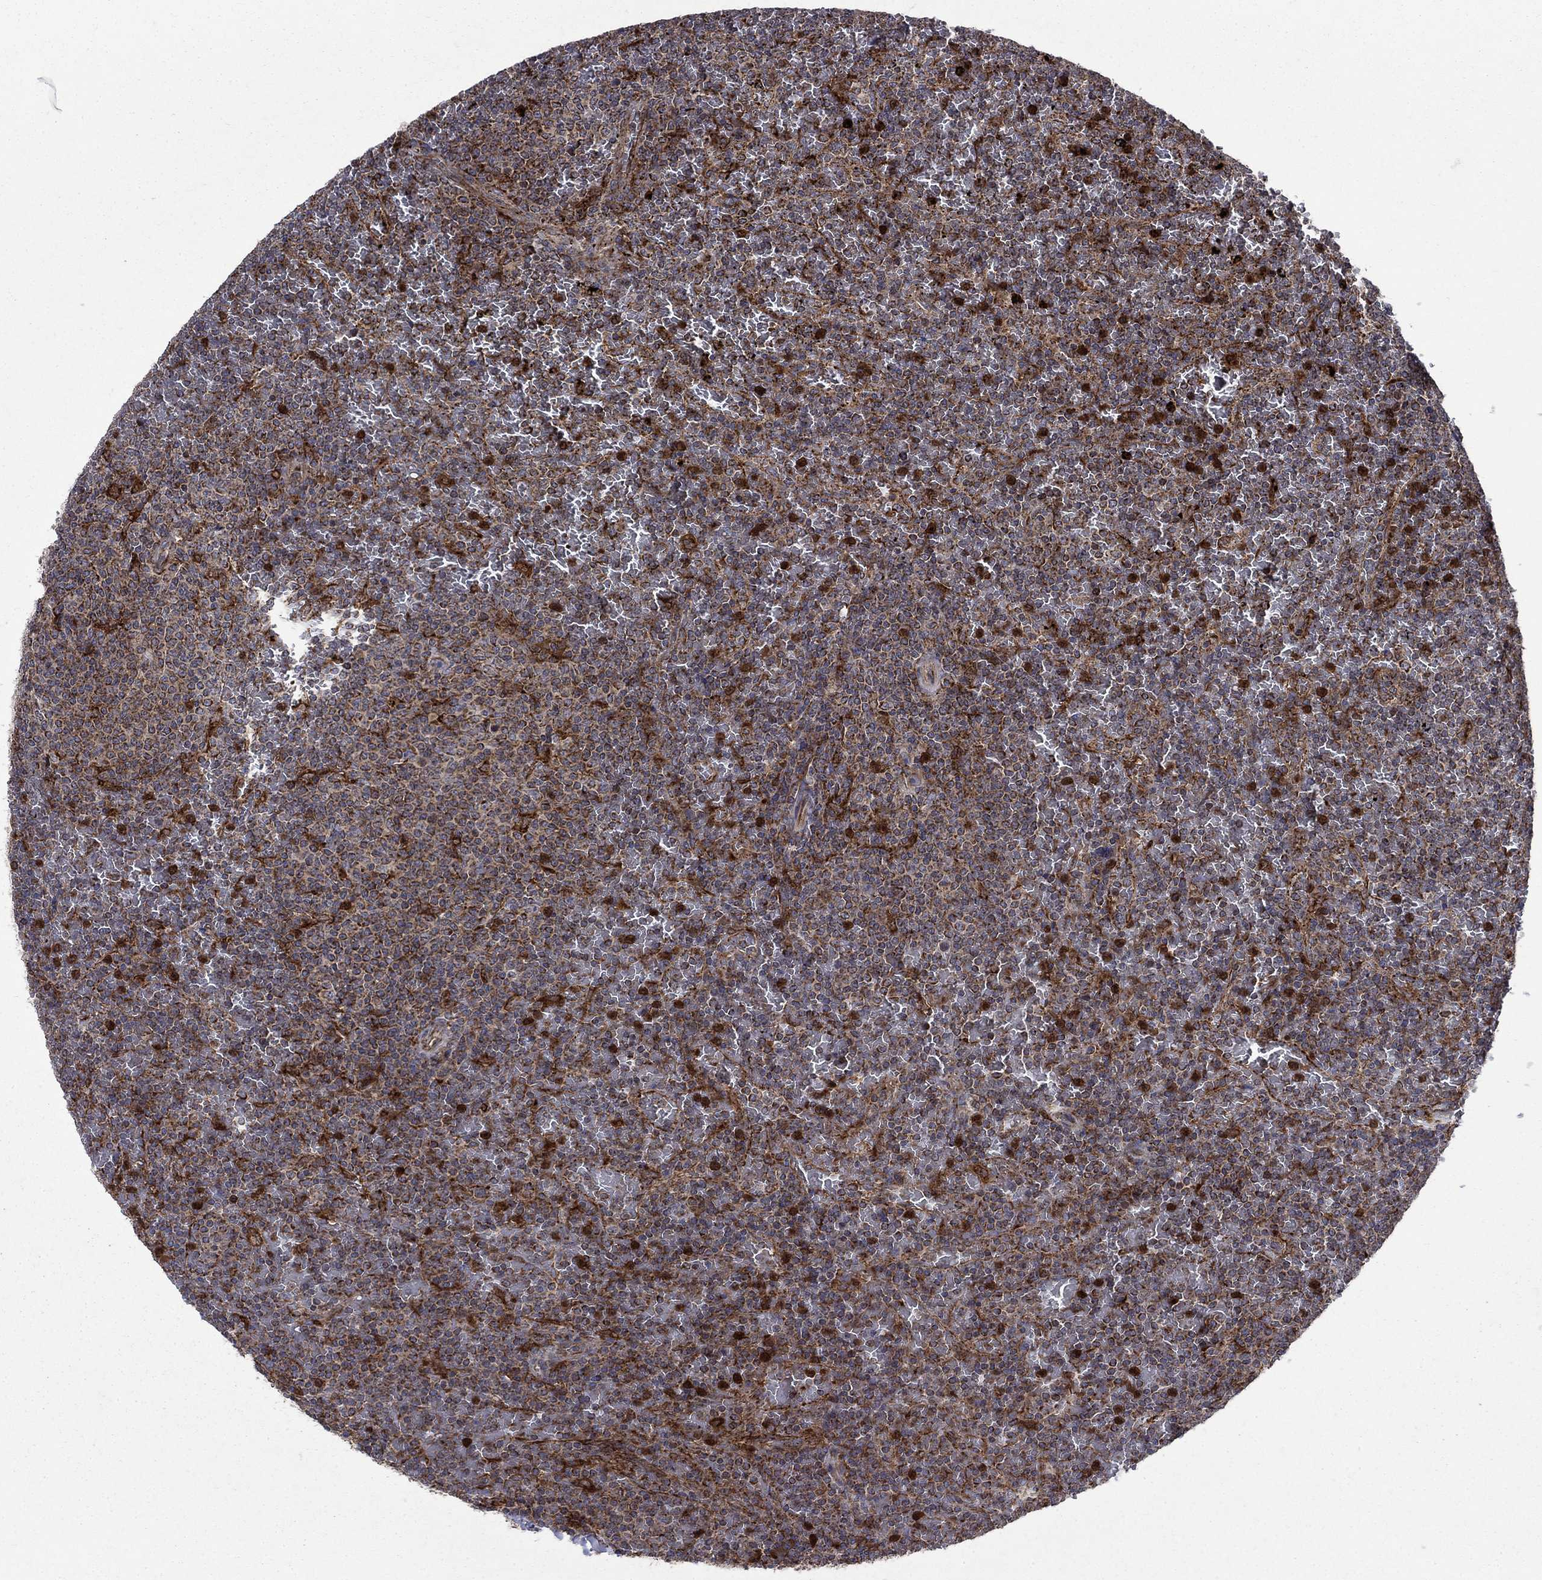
{"staining": {"intensity": "strong", "quantity": "<25%", "location": "cytoplasmic/membranous"}, "tissue": "lymphoma", "cell_type": "Tumor cells", "image_type": "cancer", "snomed": [{"axis": "morphology", "description": "Malignant lymphoma, non-Hodgkin's type, Low grade"}, {"axis": "topography", "description": "Spleen"}], "caption": "Brown immunohistochemical staining in human lymphoma reveals strong cytoplasmic/membranous staining in about <25% of tumor cells.", "gene": "RNF19B", "patient": {"sex": "female", "age": 77}}